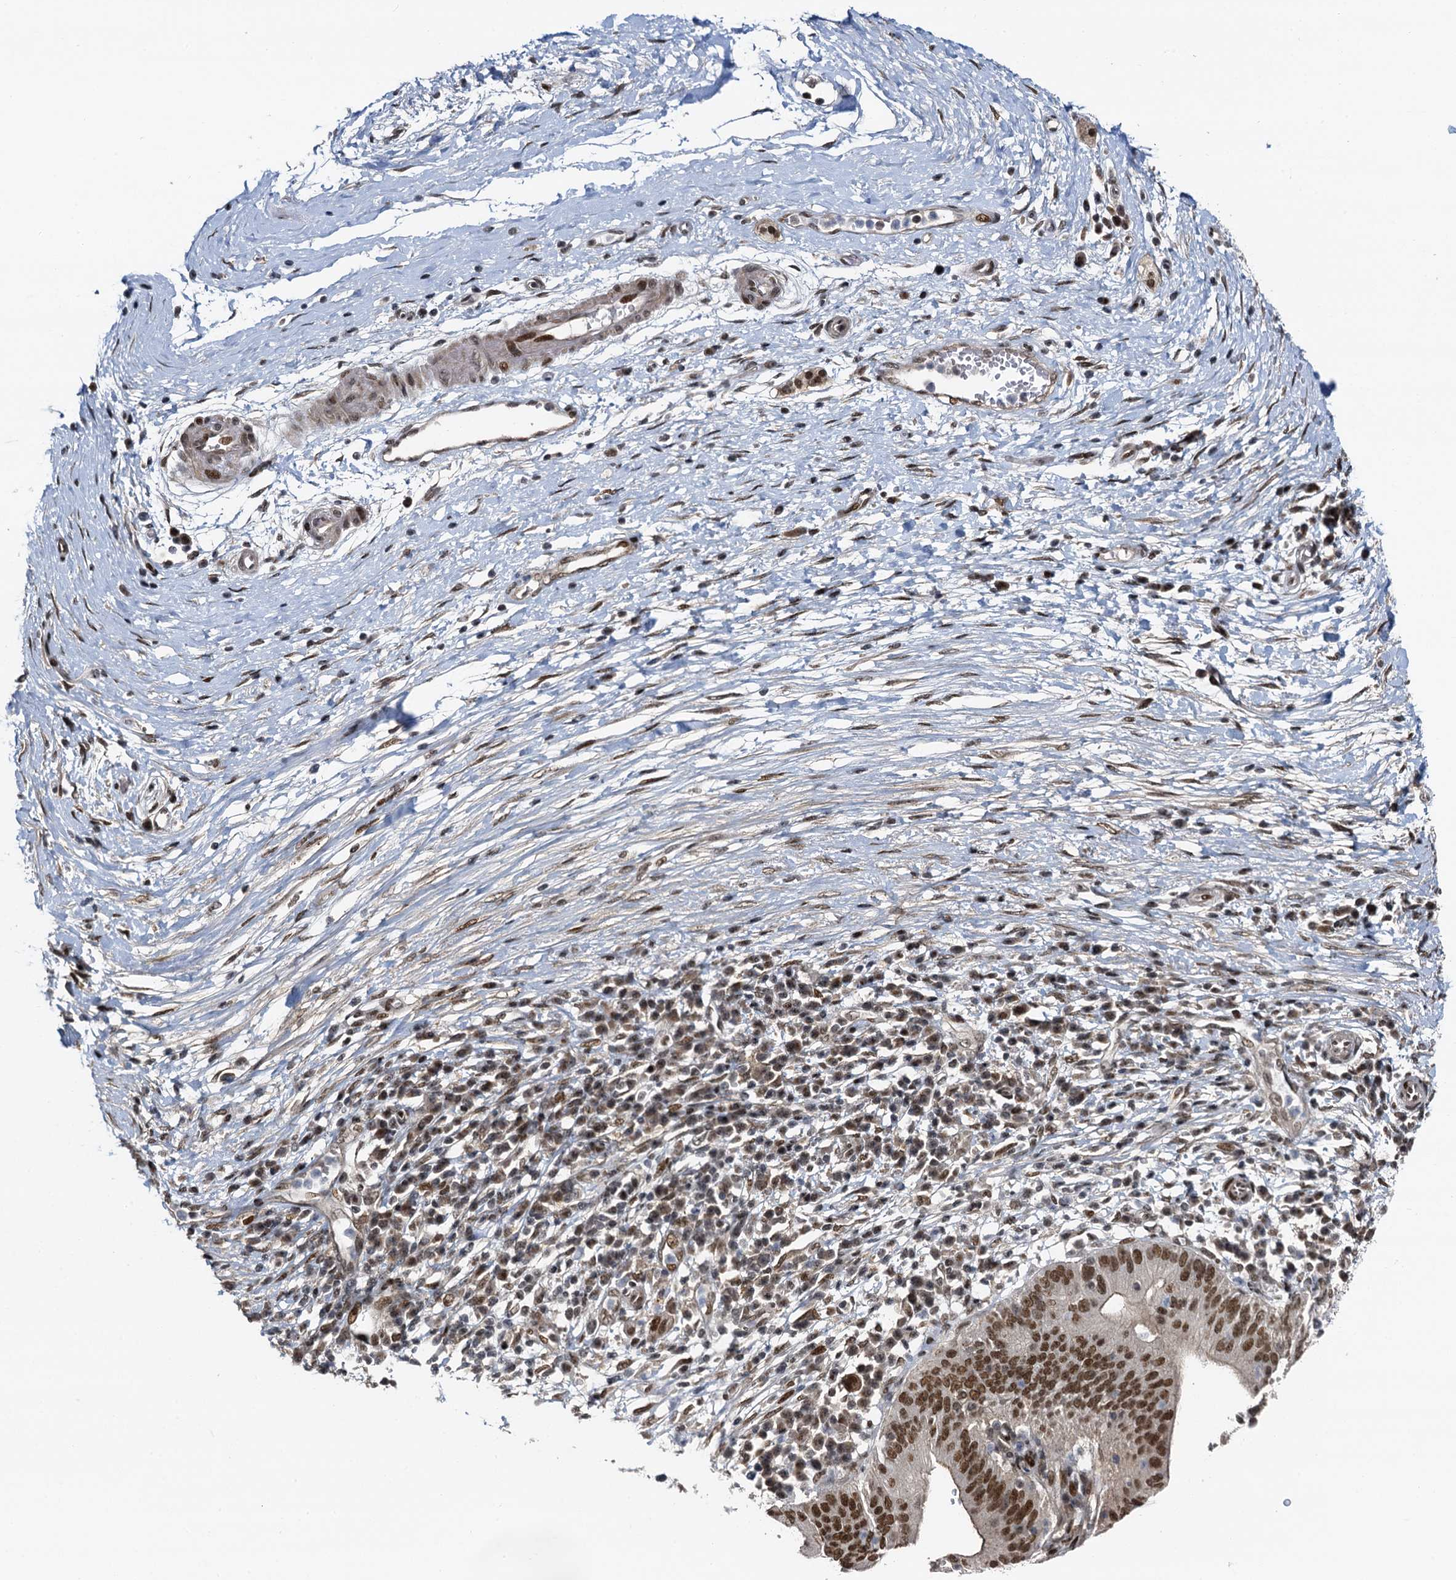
{"staining": {"intensity": "moderate", "quantity": ">75%", "location": "nuclear"}, "tissue": "pancreatic cancer", "cell_type": "Tumor cells", "image_type": "cancer", "snomed": [{"axis": "morphology", "description": "Adenocarcinoma, NOS"}, {"axis": "topography", "description": "Pancreas"}], "caption": "IHC (DAB (3,3'-diaminobenzidine)) staining of pancreatic cancer (adenocarcinoma) demonstrates moderate nuclear protein positivity in approximately >75% of tumor cells. The staining is performed using DAB brown chromogen to label protein expression. The nuclei are counter-stained blue using hematoxylin.", "gene": "RUFY2", "patient": {"sex": "male", "age": 68}}